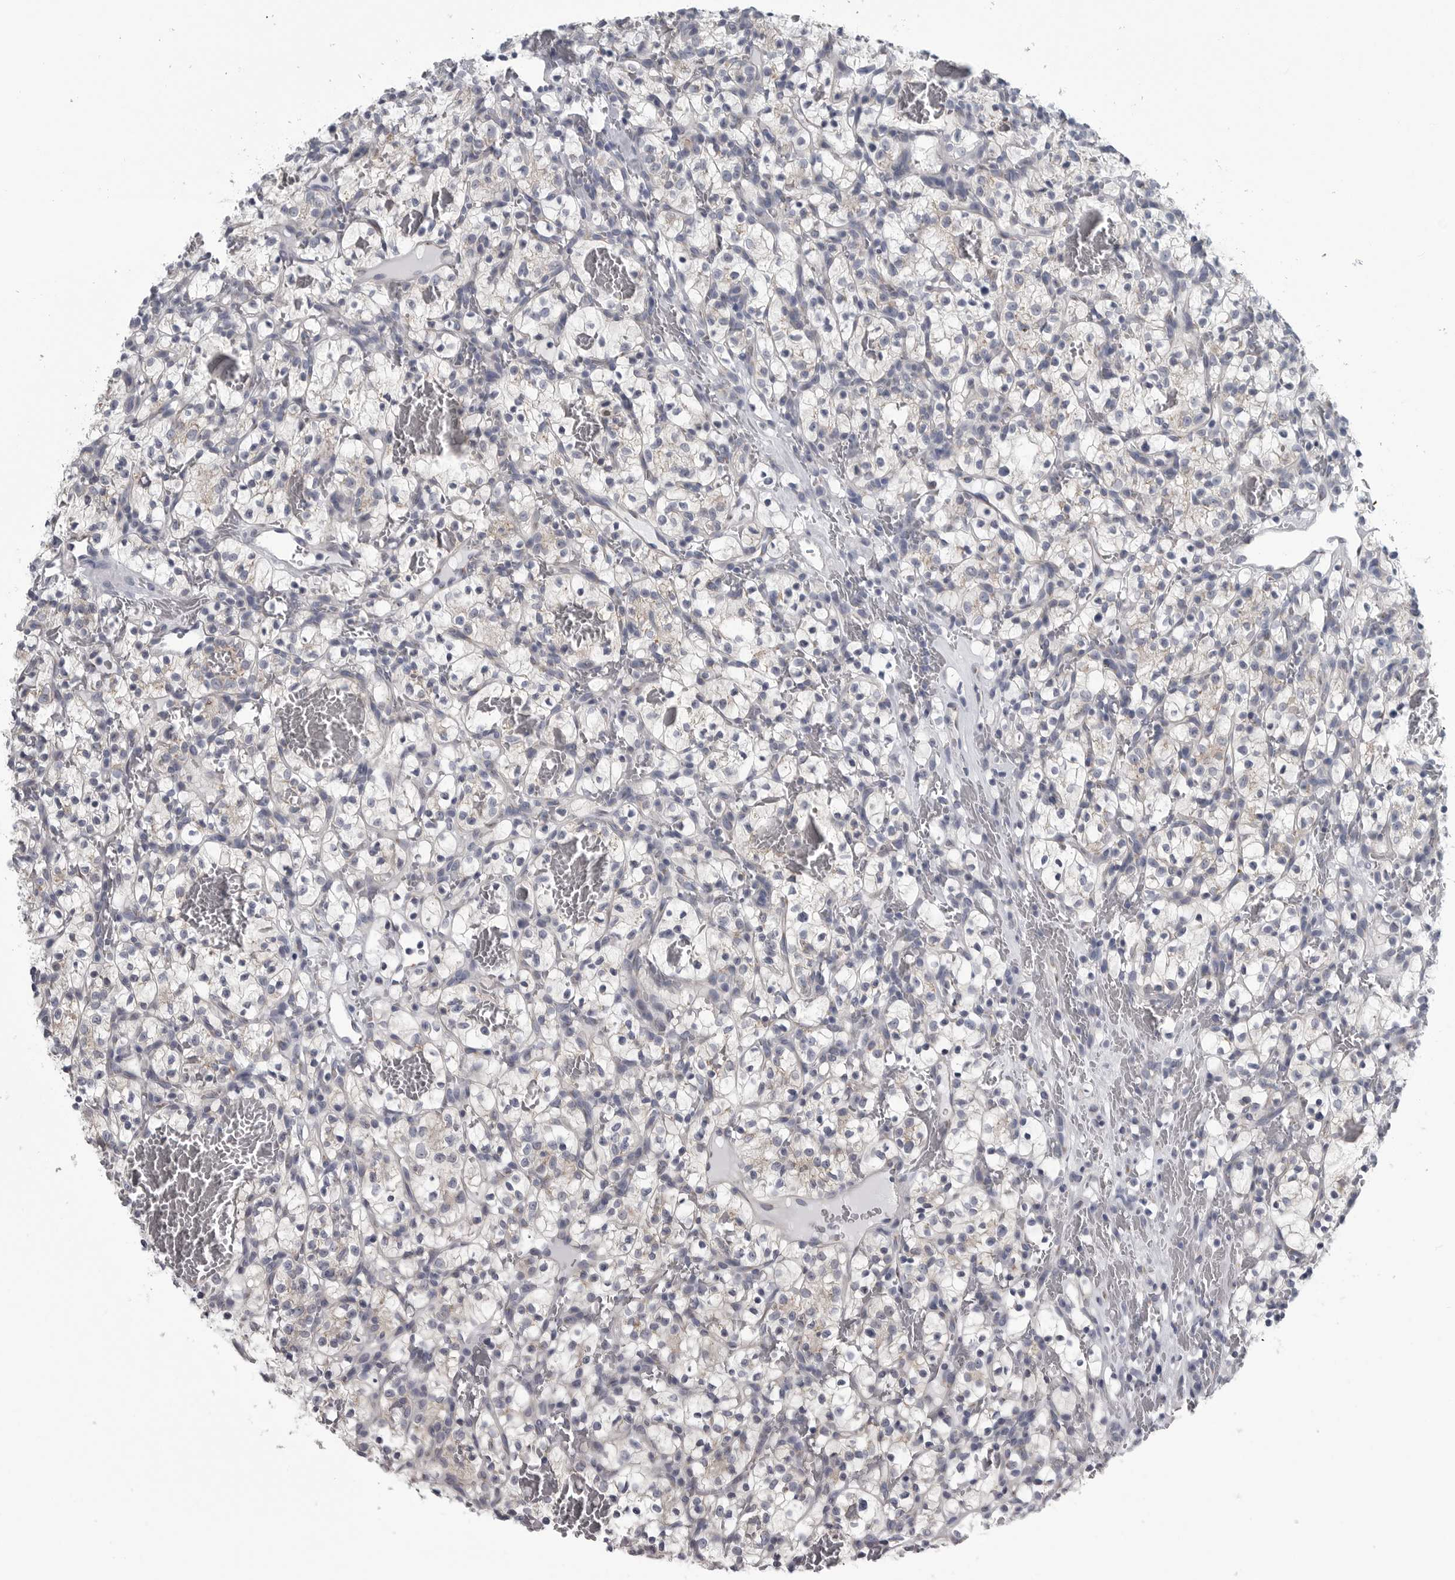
{"staining": {"intensity": "negative", "quantity": "none", "location": "none"}, "tissue": "renal cancer", "cell_type": "Tumor cells", "image_type": "cancer", "snomed": [{"axis": "morphology", "description": "Adenocarcinoma, NOS"}, {"axis": "topography", "description": "Kidney"}], "caption": "Immunohistochemistry histopathology image of neoplastic tissue: human renal cancer (adenocarcinoma) stained with DAB displays no significant protein positivity in tumor cells.", "gene": "MYOC", "patient": {"sex": "female", "age": 57}}